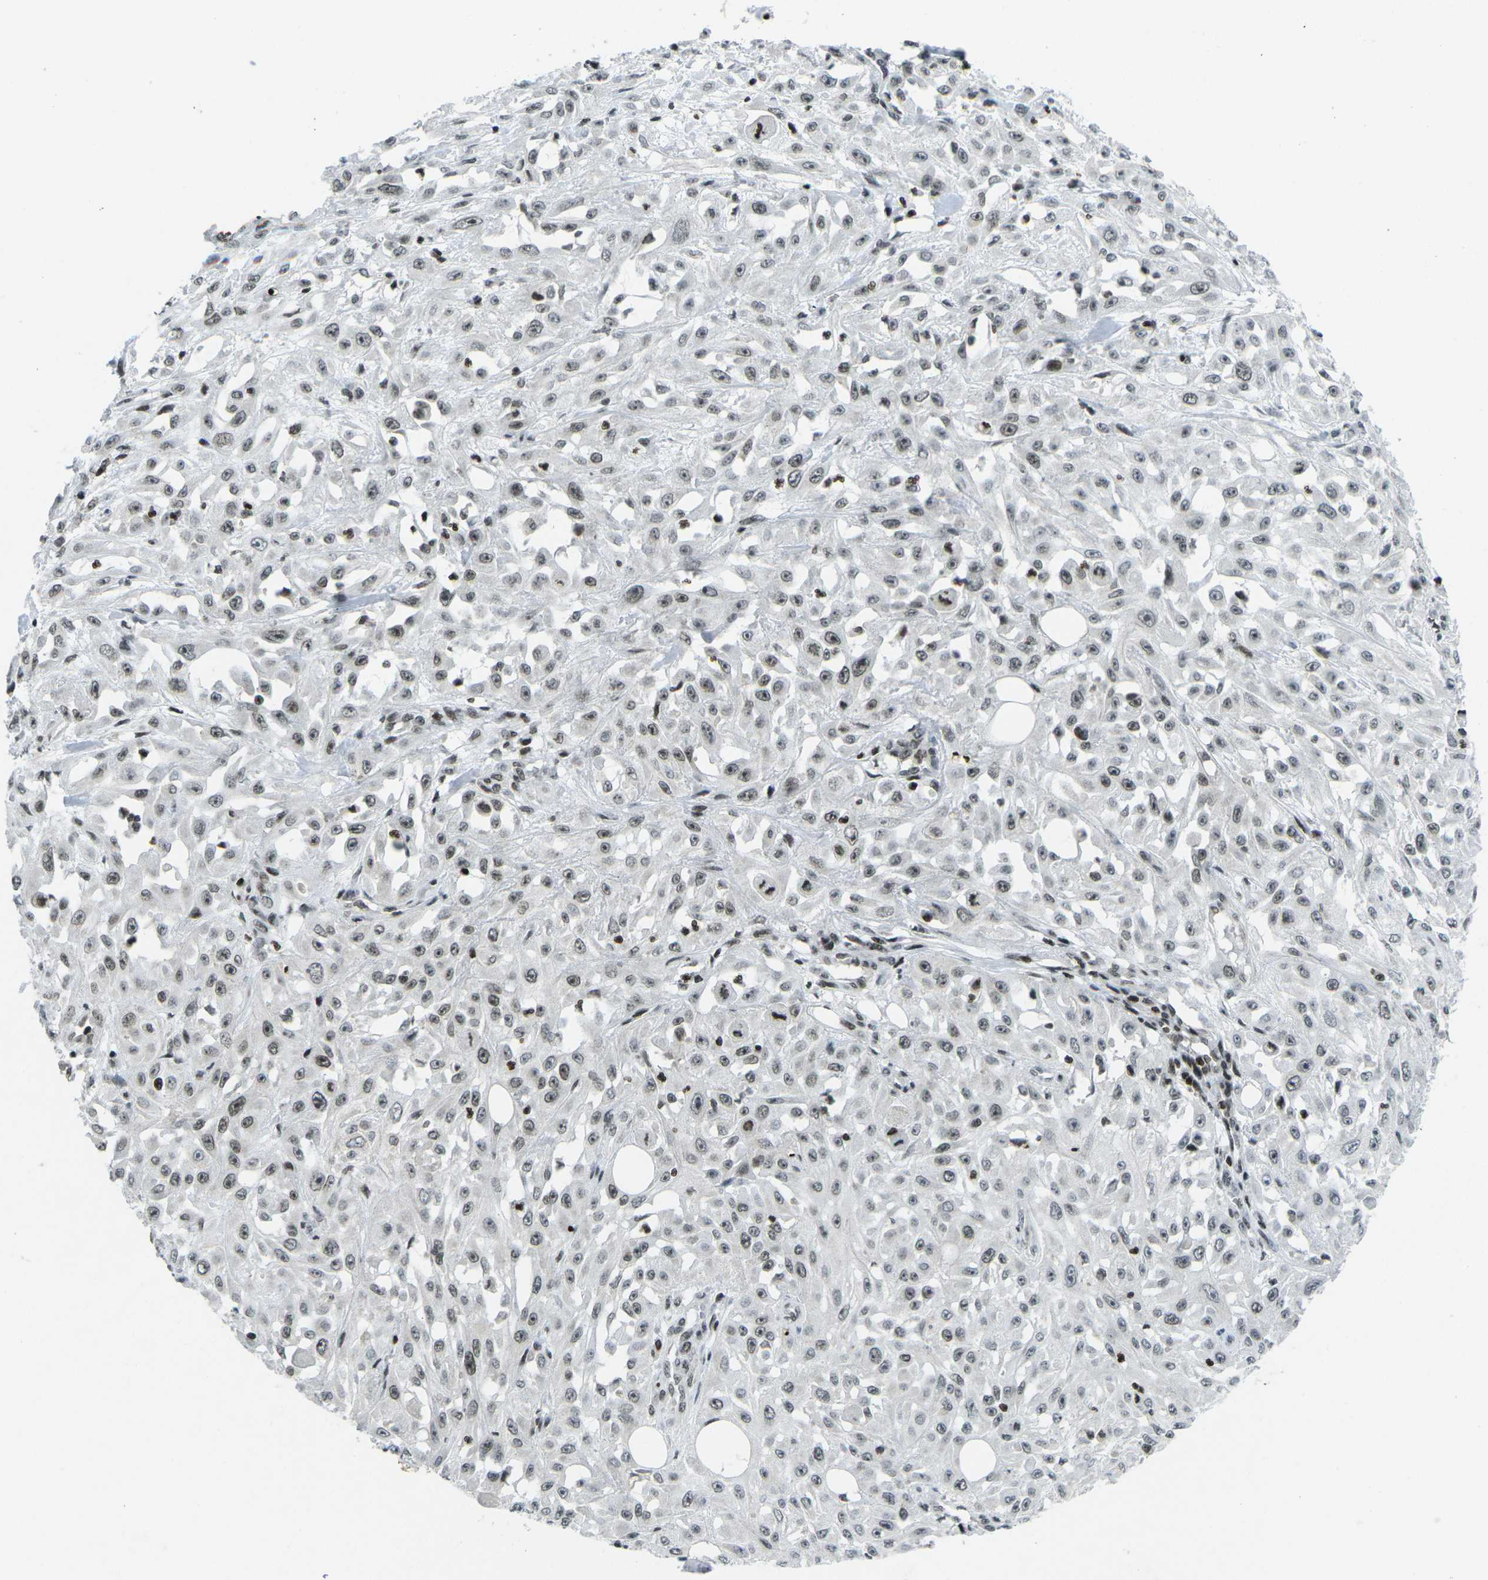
{"staining": {"intensity": "weak", "quantity": "25%-75%", "location": "nuclear"}, "tissue": "skin cancer", "cell_type": "Tumor cells", "image_type": "cancer", "snomed": [{"axis": "morphology", "description": "Squamous cell carcinoma, NOS"}, {"axis": "morphology", "description": "Squamous cell carcinoma, metastatic, NOS"}, {"axis": "topography", "description": "Skin"}, {"axis": "topography", "description": "Lymph node"}], "caption": "This micrograph displays IHC staining of squamous cell carcinoma (skin), with low weak nuclear expression in approximately 25%-75% of tumor cells.", "gene": "EME1", "patient": {"sex": "male", "age": 75}}